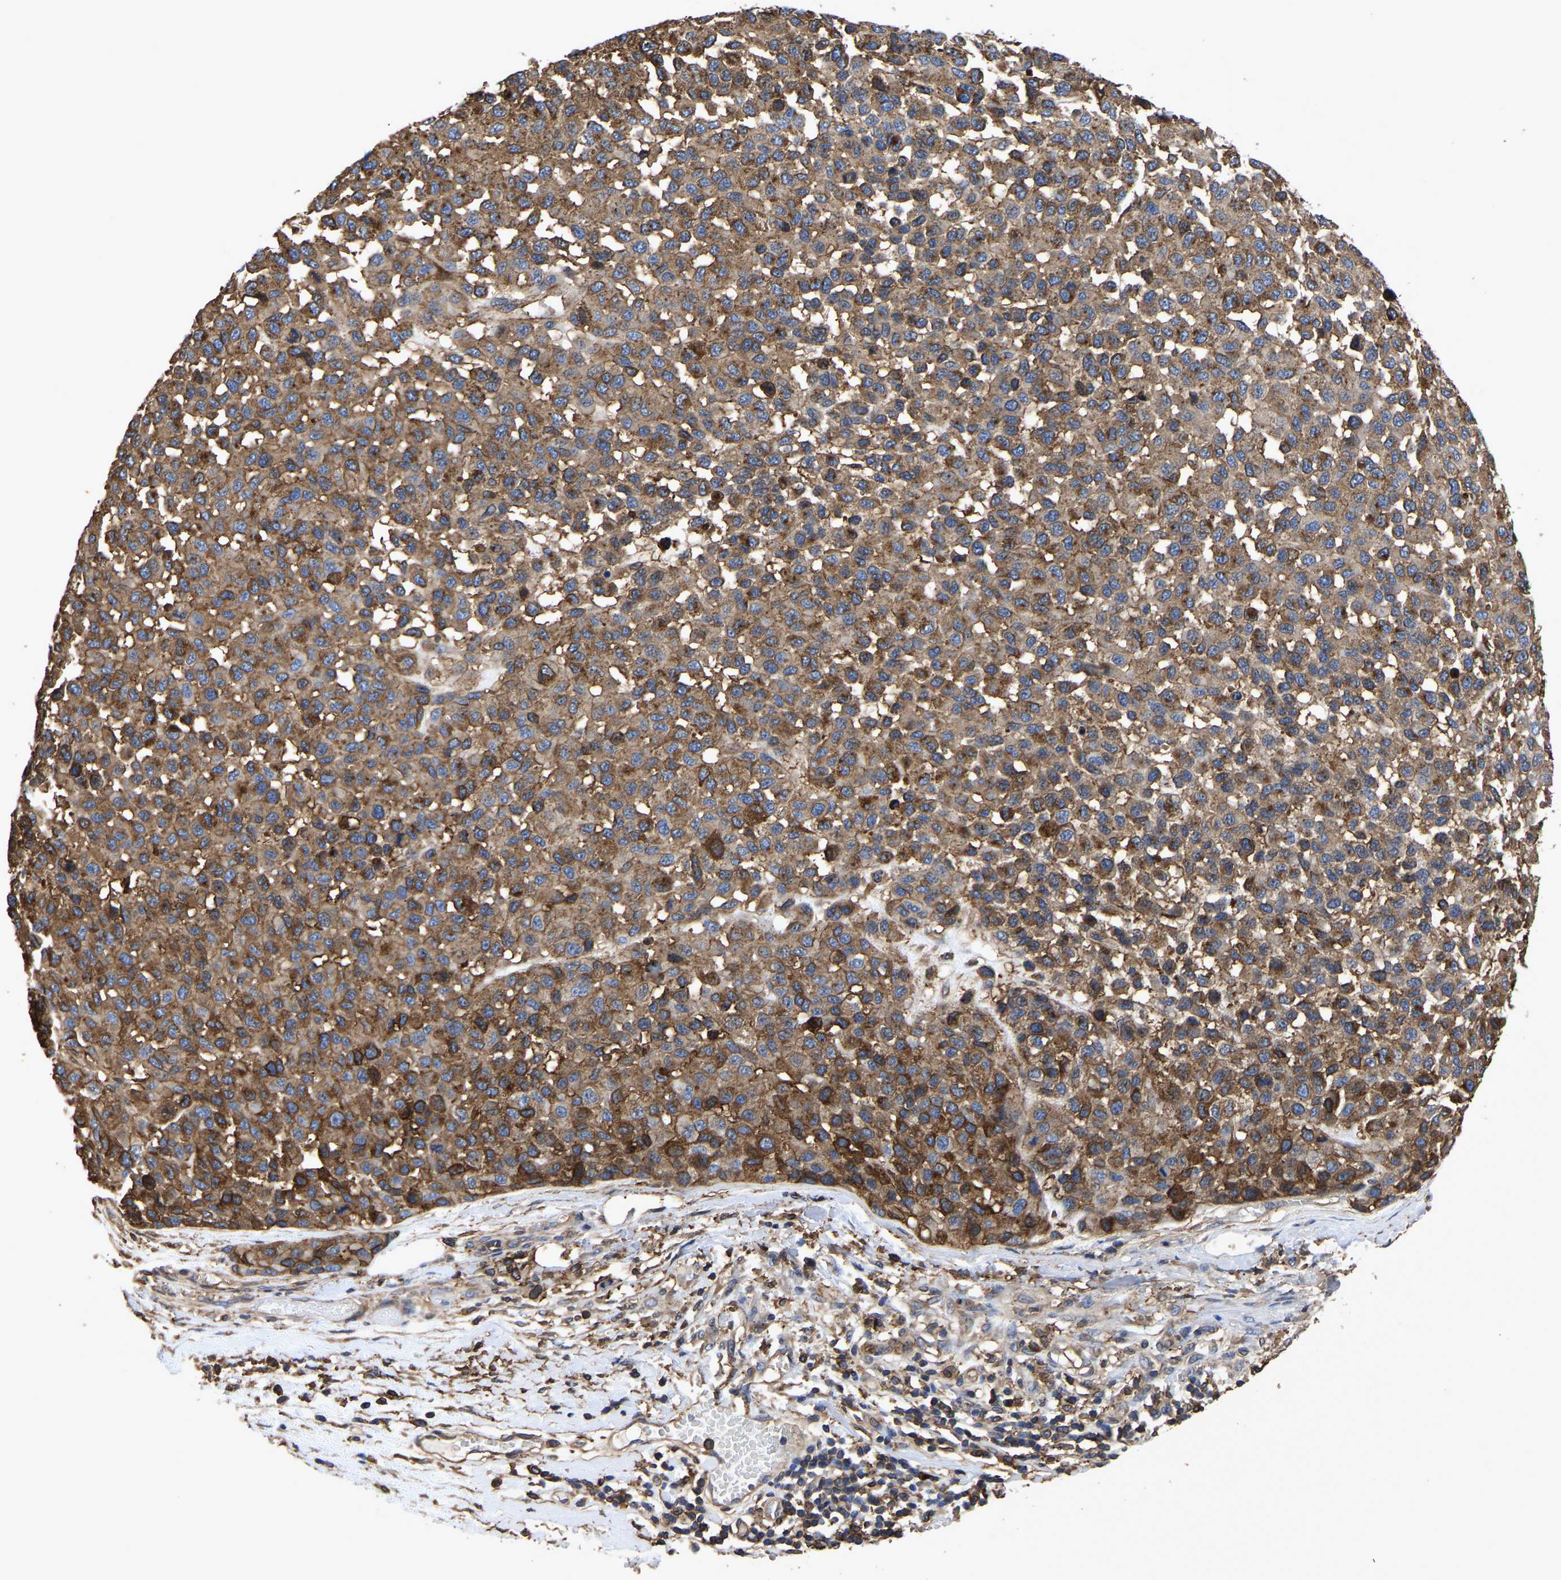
{"staining": {"intensity": "moderate", "quantity": "25%-75%", "location": "cytoplasmic/membranous,nuclear"}, "tissue": "melanoma", "cell_type": "Tumor cells", "image_type": "cancer", "snomed": [{"axis": "morphology", "description": "Malignant melanoma, NOS"}, {"axis": "topography", "description": "Skin"}], "caption": "Tumor cells reveal medium levels of moderate cytoplasmic/membranous and nuclear expression in approximately 25%-75% of cells in human melanoma.", "gene": "LIF", "patient": {"sex": "male", "age": 62}}